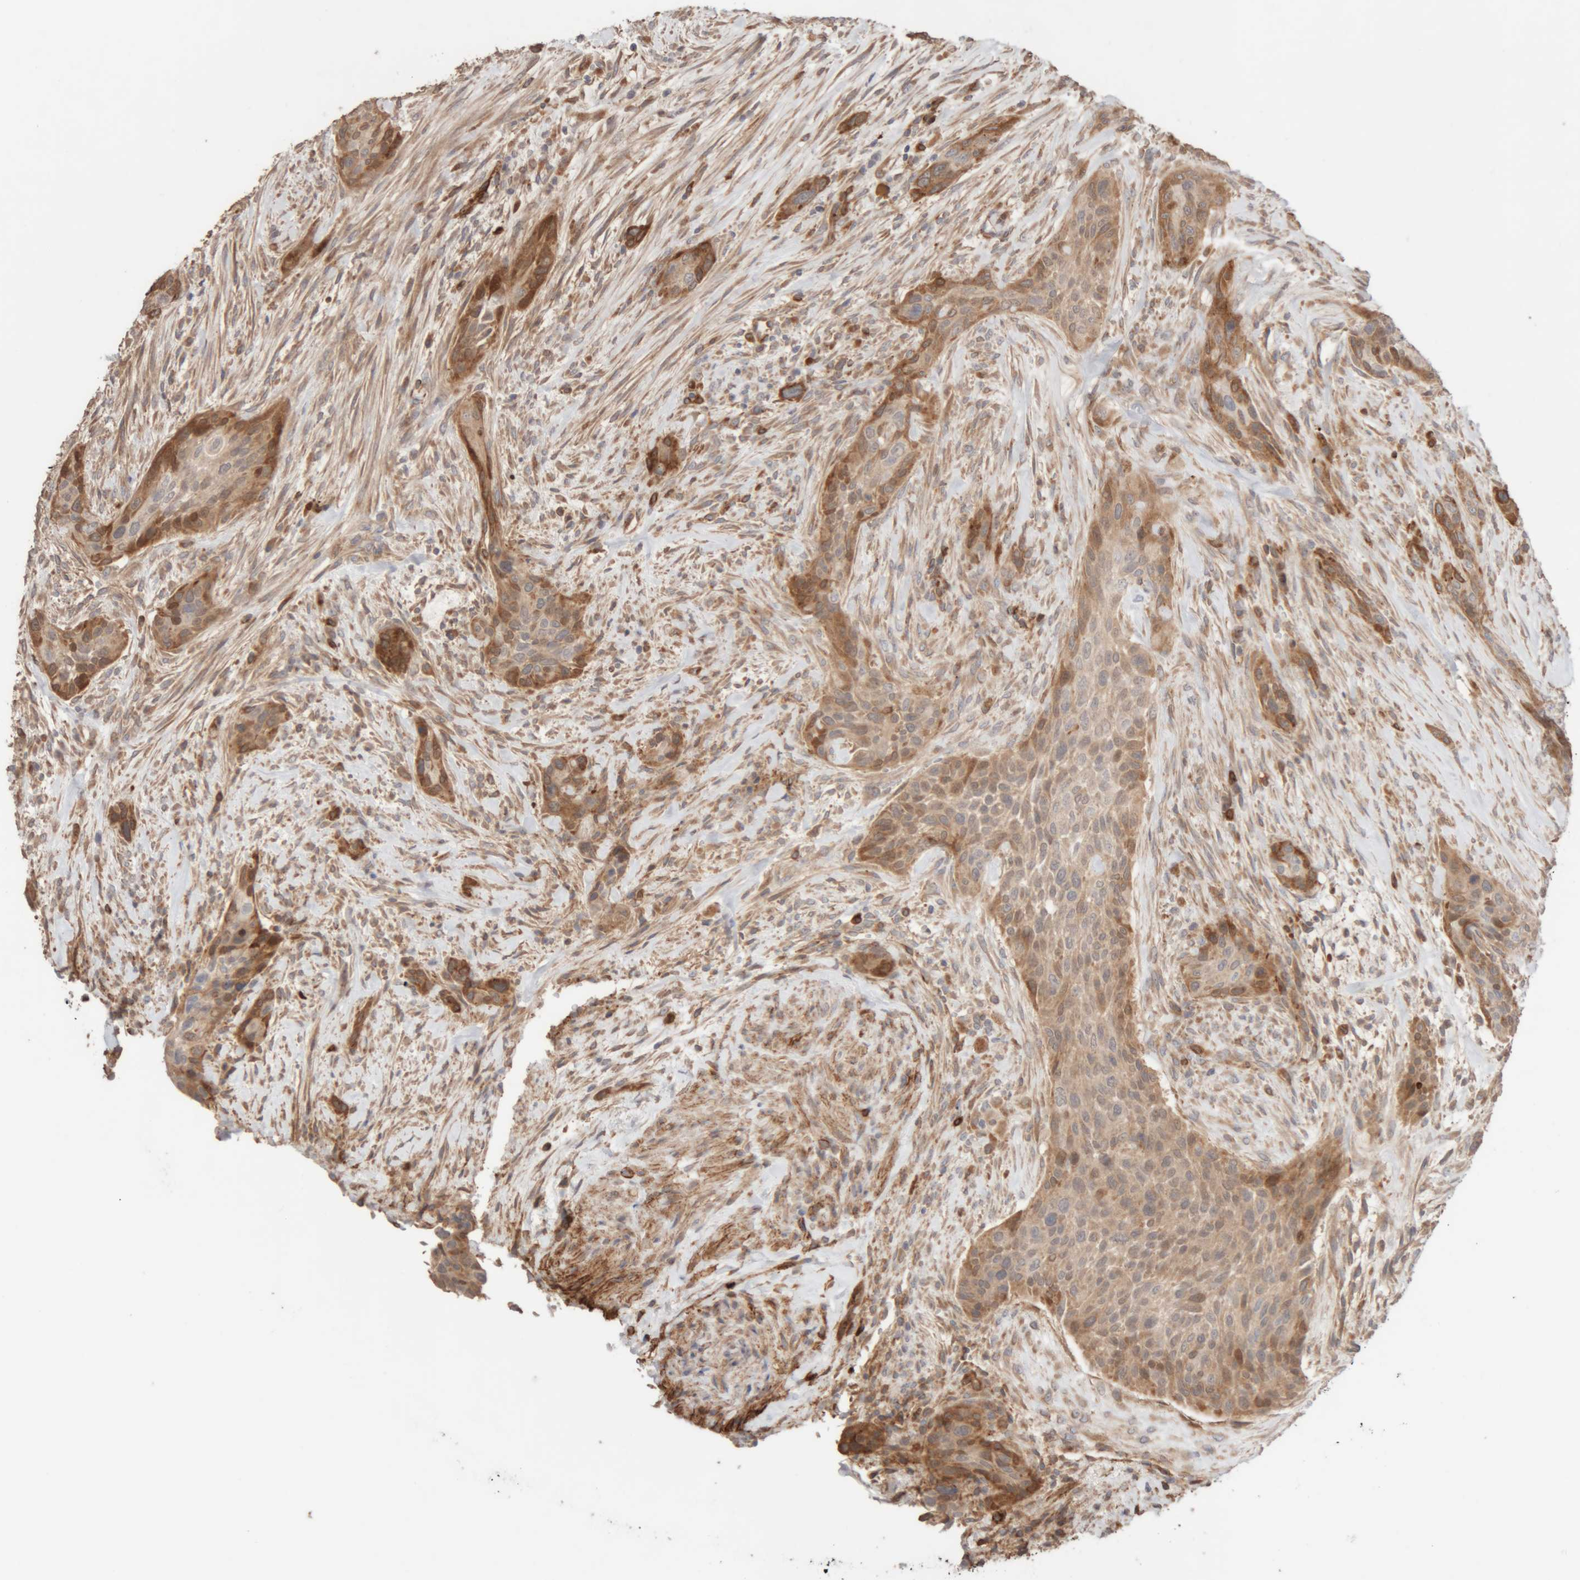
{"staining": {"intensity": "moderate", "quantity": "25%-75%", "location": "cytoplasmic/membranous"}, "tissue": "urothelial cancer", "cell_type": "Tumor cells", "image_type": "cancer", "snomed": [{"axis": "morphology", "description": "Urothelial carcinoma, High grade"}, {"axis": "topography", "description": "Urinary bladder"}], "caption": "The histopathology image reveals immunohistochemical staining of high-grade urothelial carcinoma. There is moderate cytoplasmic/membranous positivity is identified in about 25%-75% of tumor cells.", "gene": "RAB32", "patient": {"sex": "male", "age": 35}}